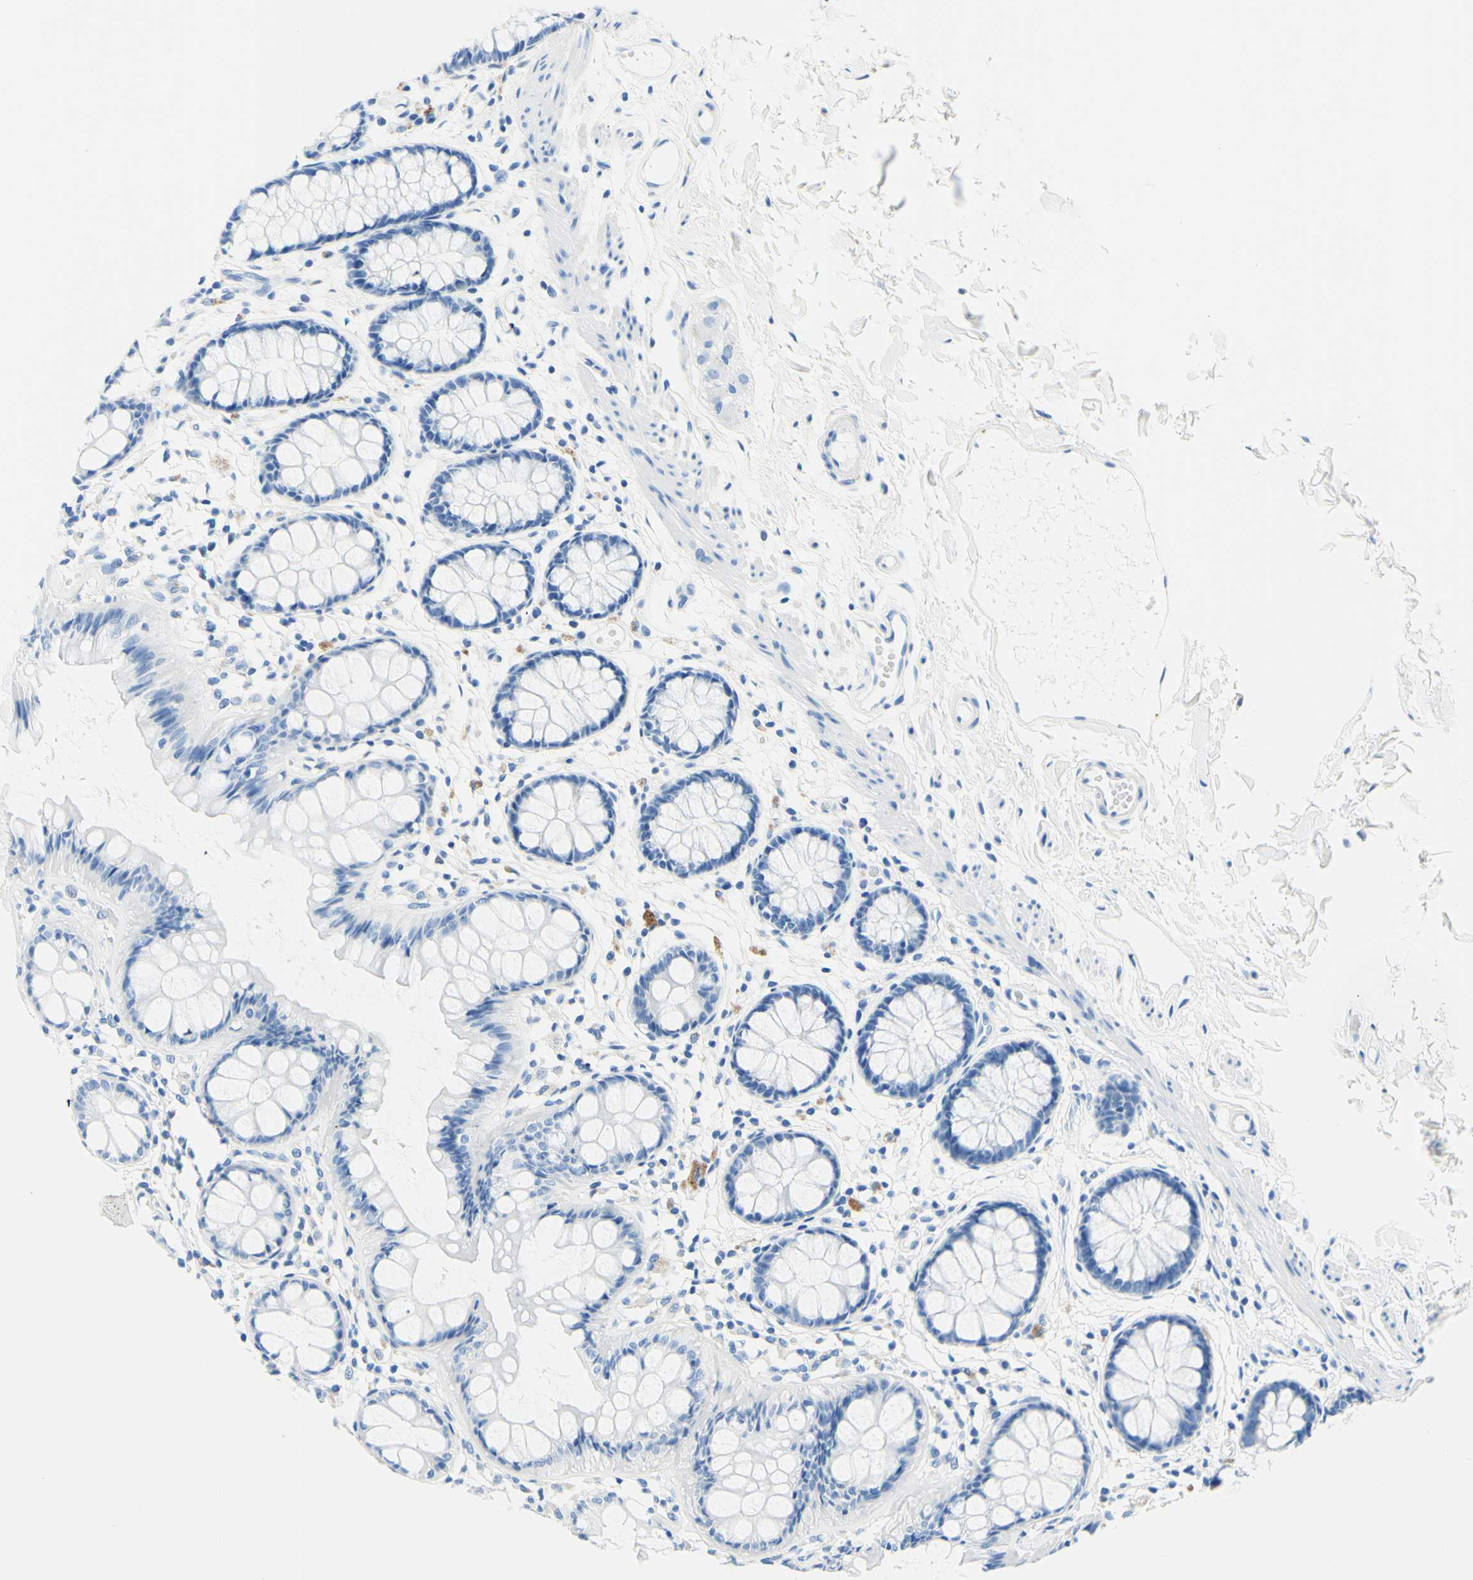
{"staining": {"intensity": "negative", "quantity": "none", "location": "none"}, "tissue": "rectum", "cell_type": "Glandular cells", "image_type": "normal", "snomed": [{"axis": "morphology", "description": "Normal tissue, NOS"}, {"axis": "topography", "description": "Rectum"}], "caption": "This photomicrograph is of normal rectum stained with immunohistochemistry (IHC) to label a protein in brown with the nuclei are counter-stained blue. There is no positivity in glandular cells.", "gene": "MYH2", "patient": {"sex": "female", "age": 66}}